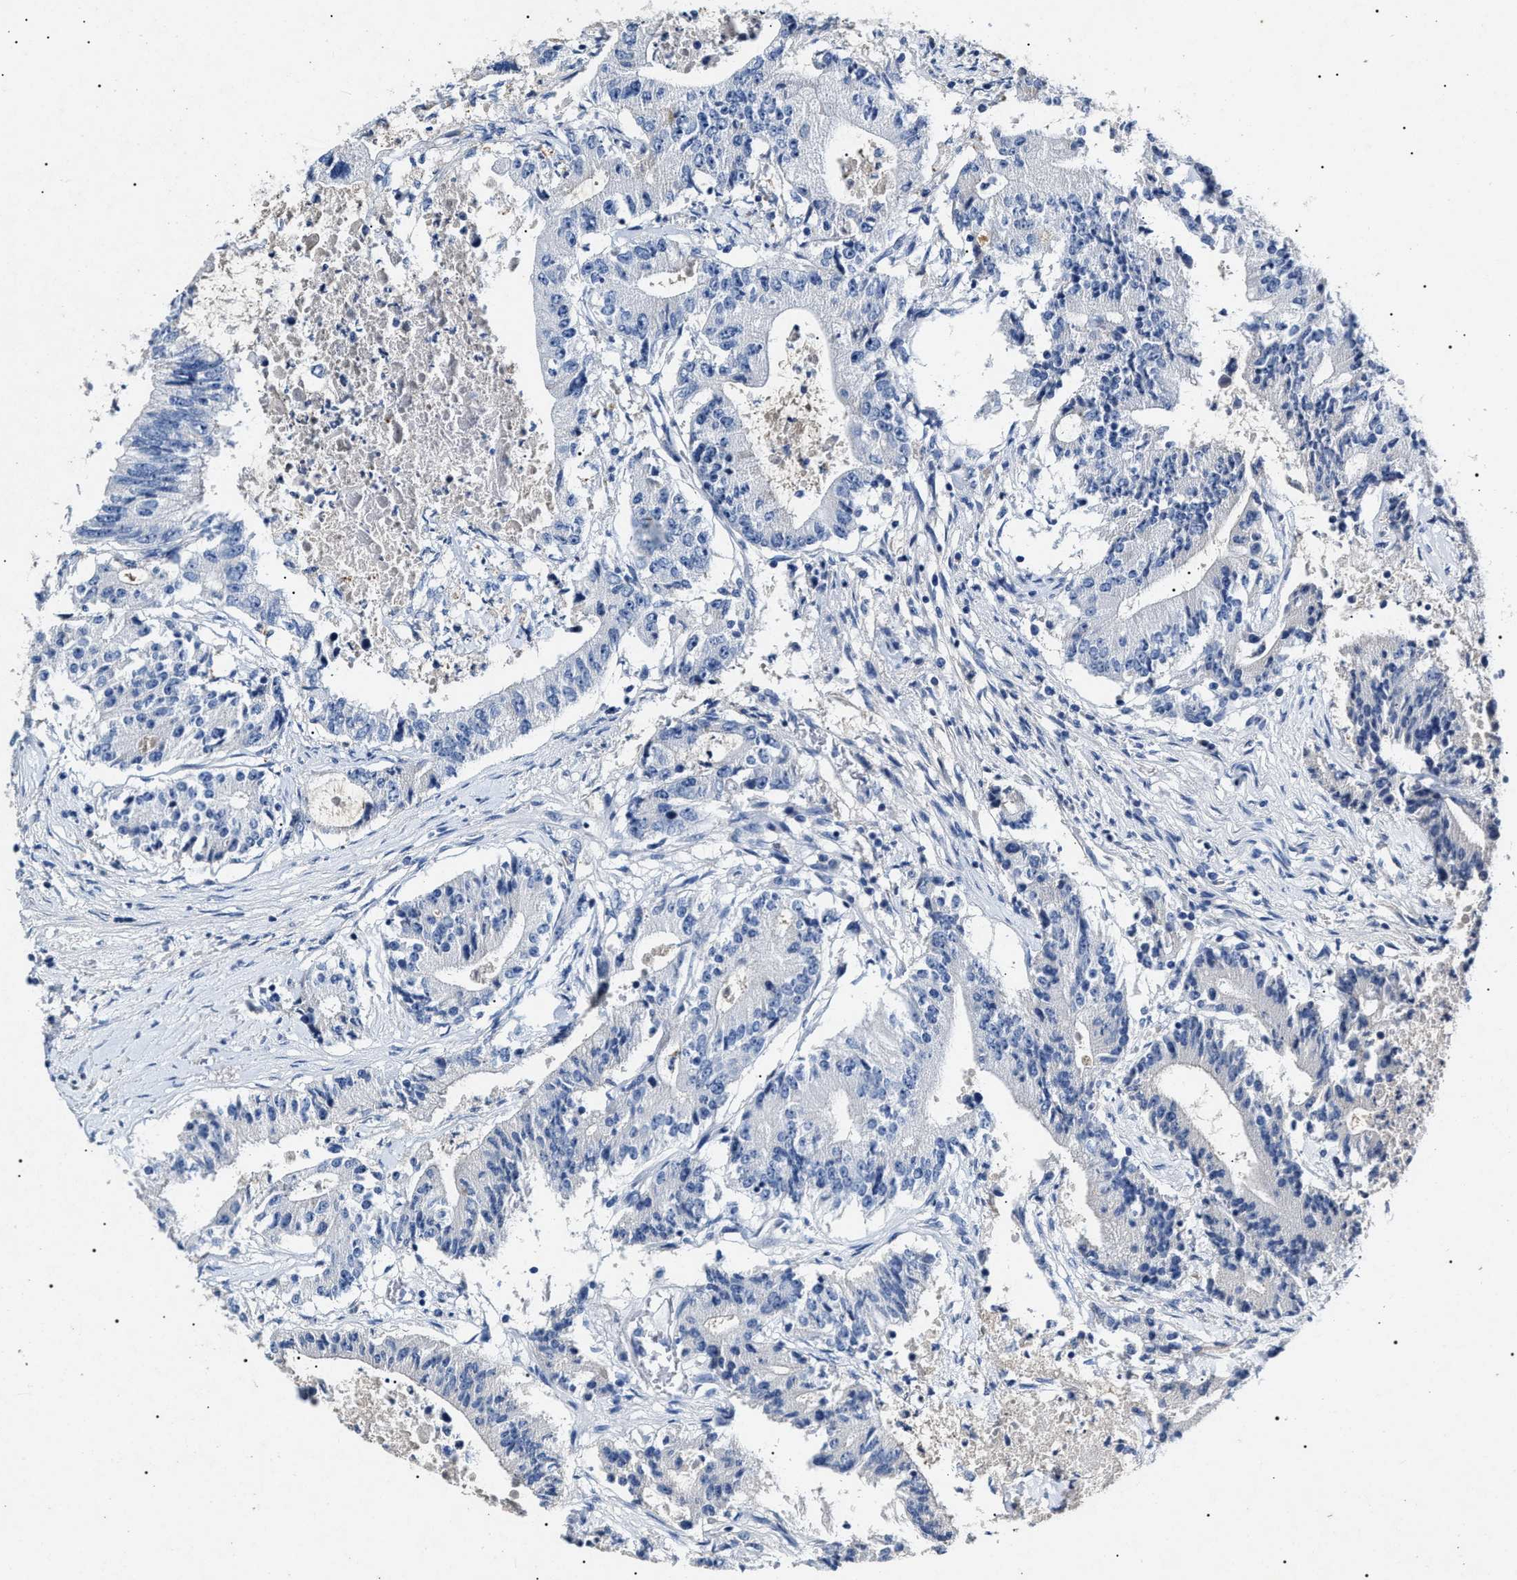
{"staining": {"intensity": "negative", "quantity": "none", "location": "none"}, "tissue": "colorectal cancer", "cell_type": "Tumor cells", "image_type": "cancer", "snomed": [{"axis": "morphology", "description": "Adenocarcinoma, NOS"}, {"axis": "topography", "description": "Colon"}], "caption": "Colorectal adenocarcinoma stained for a protein using immunohistochemistry (IHC) shows no staining tumor cells.", "gene": "LRRC8E", "patient": {"sex": "female", "age": 77}}